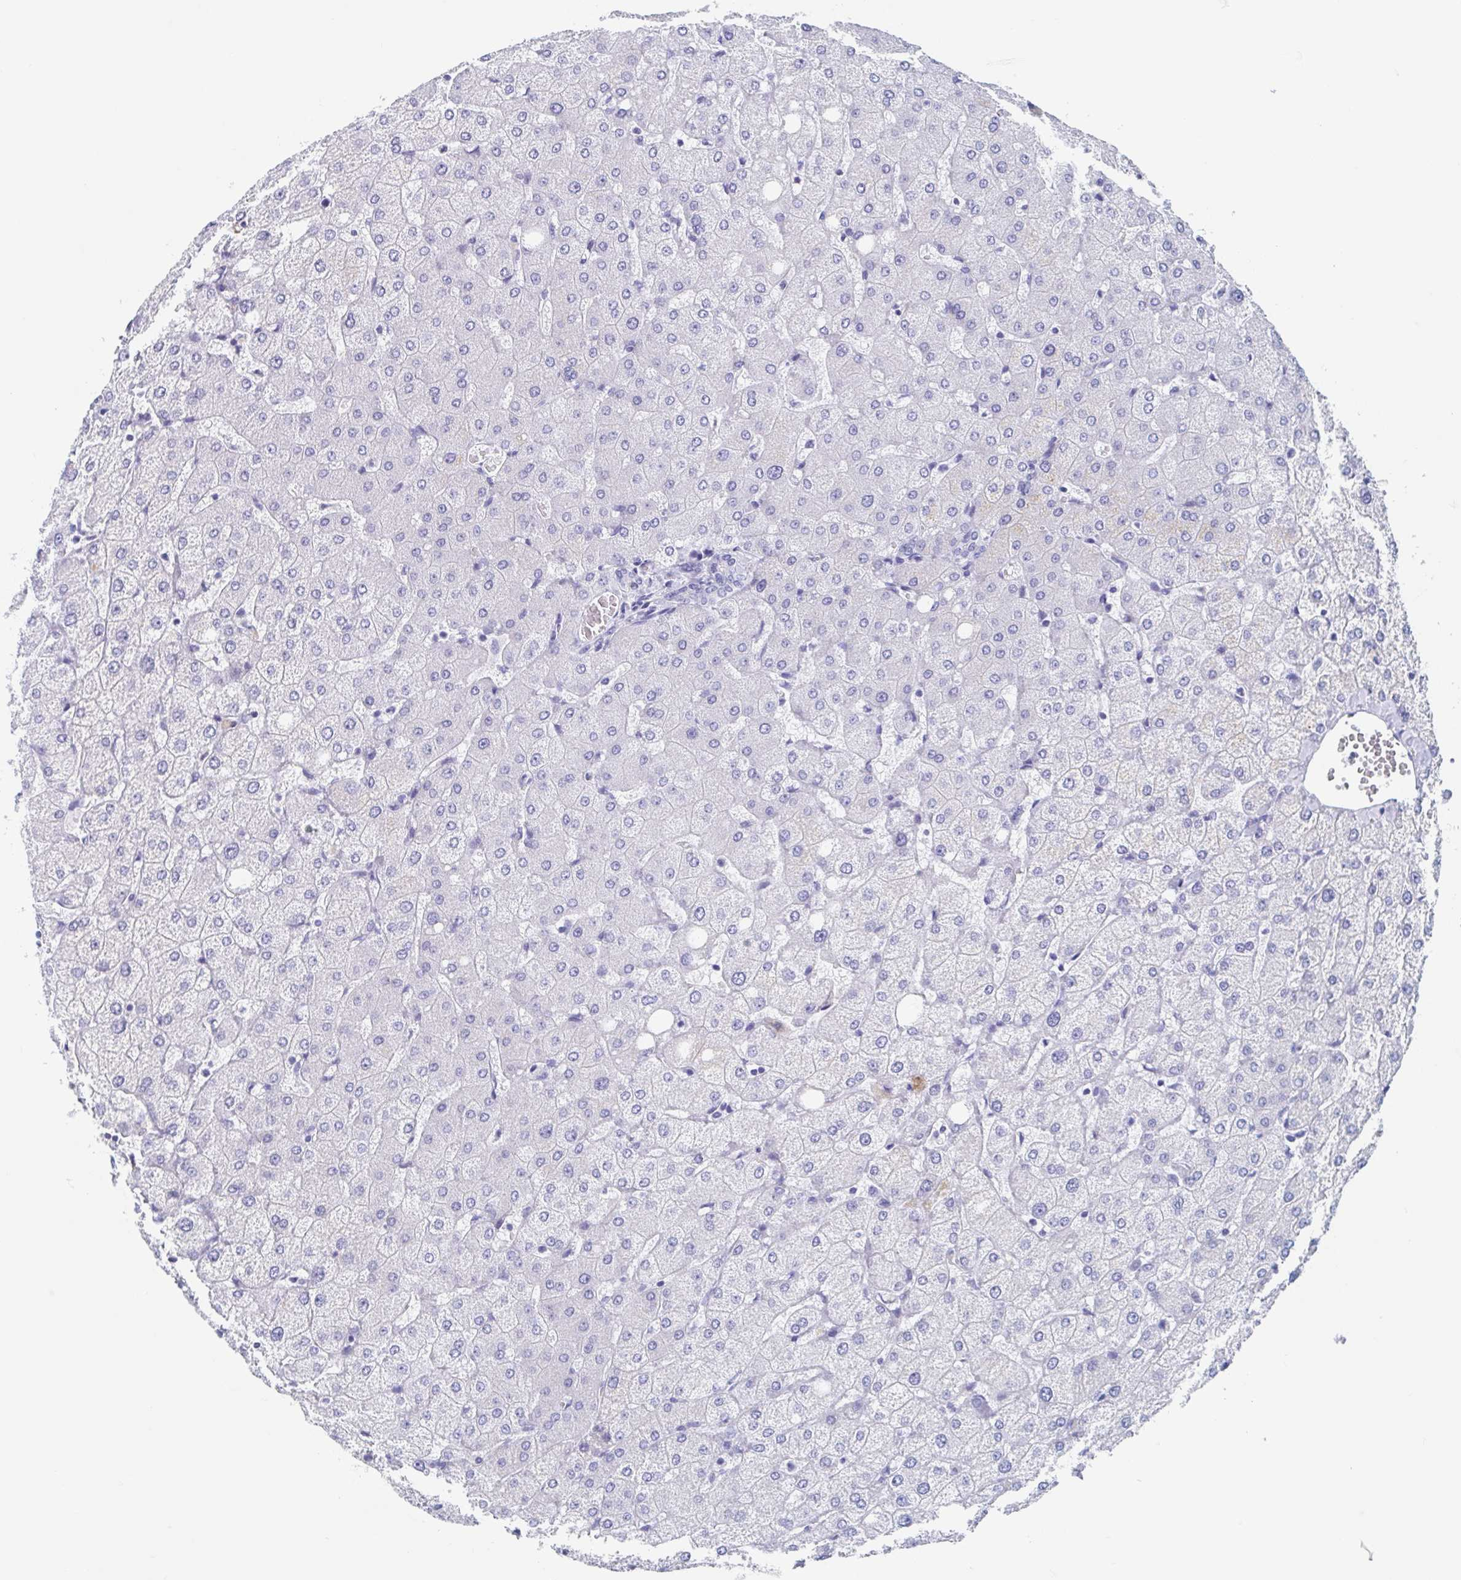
{"staining": {"intensity": "negative", "quantity": "none", "location": "none"}, "tissue": "liver", "cell_type": "Cholangiocytes", "image_type": "normal", "snomed": [{"axis": "morphology", "description": "Normal tissue, NOS"}, {"axis": "topography", "description": "Liver"}], "caption": "IHC of benign human liver exhibits no positivity in cholangiocytes. (Stains: DAB (3,3'-diaminobenzidine) immunohistochemistry (IHC) with hematoxylin counter stain, Microscopy: brightfield microscopy at high magnification).", "gene": "SHCBP1L", "patient": {"sex": "female", "age": 54}}